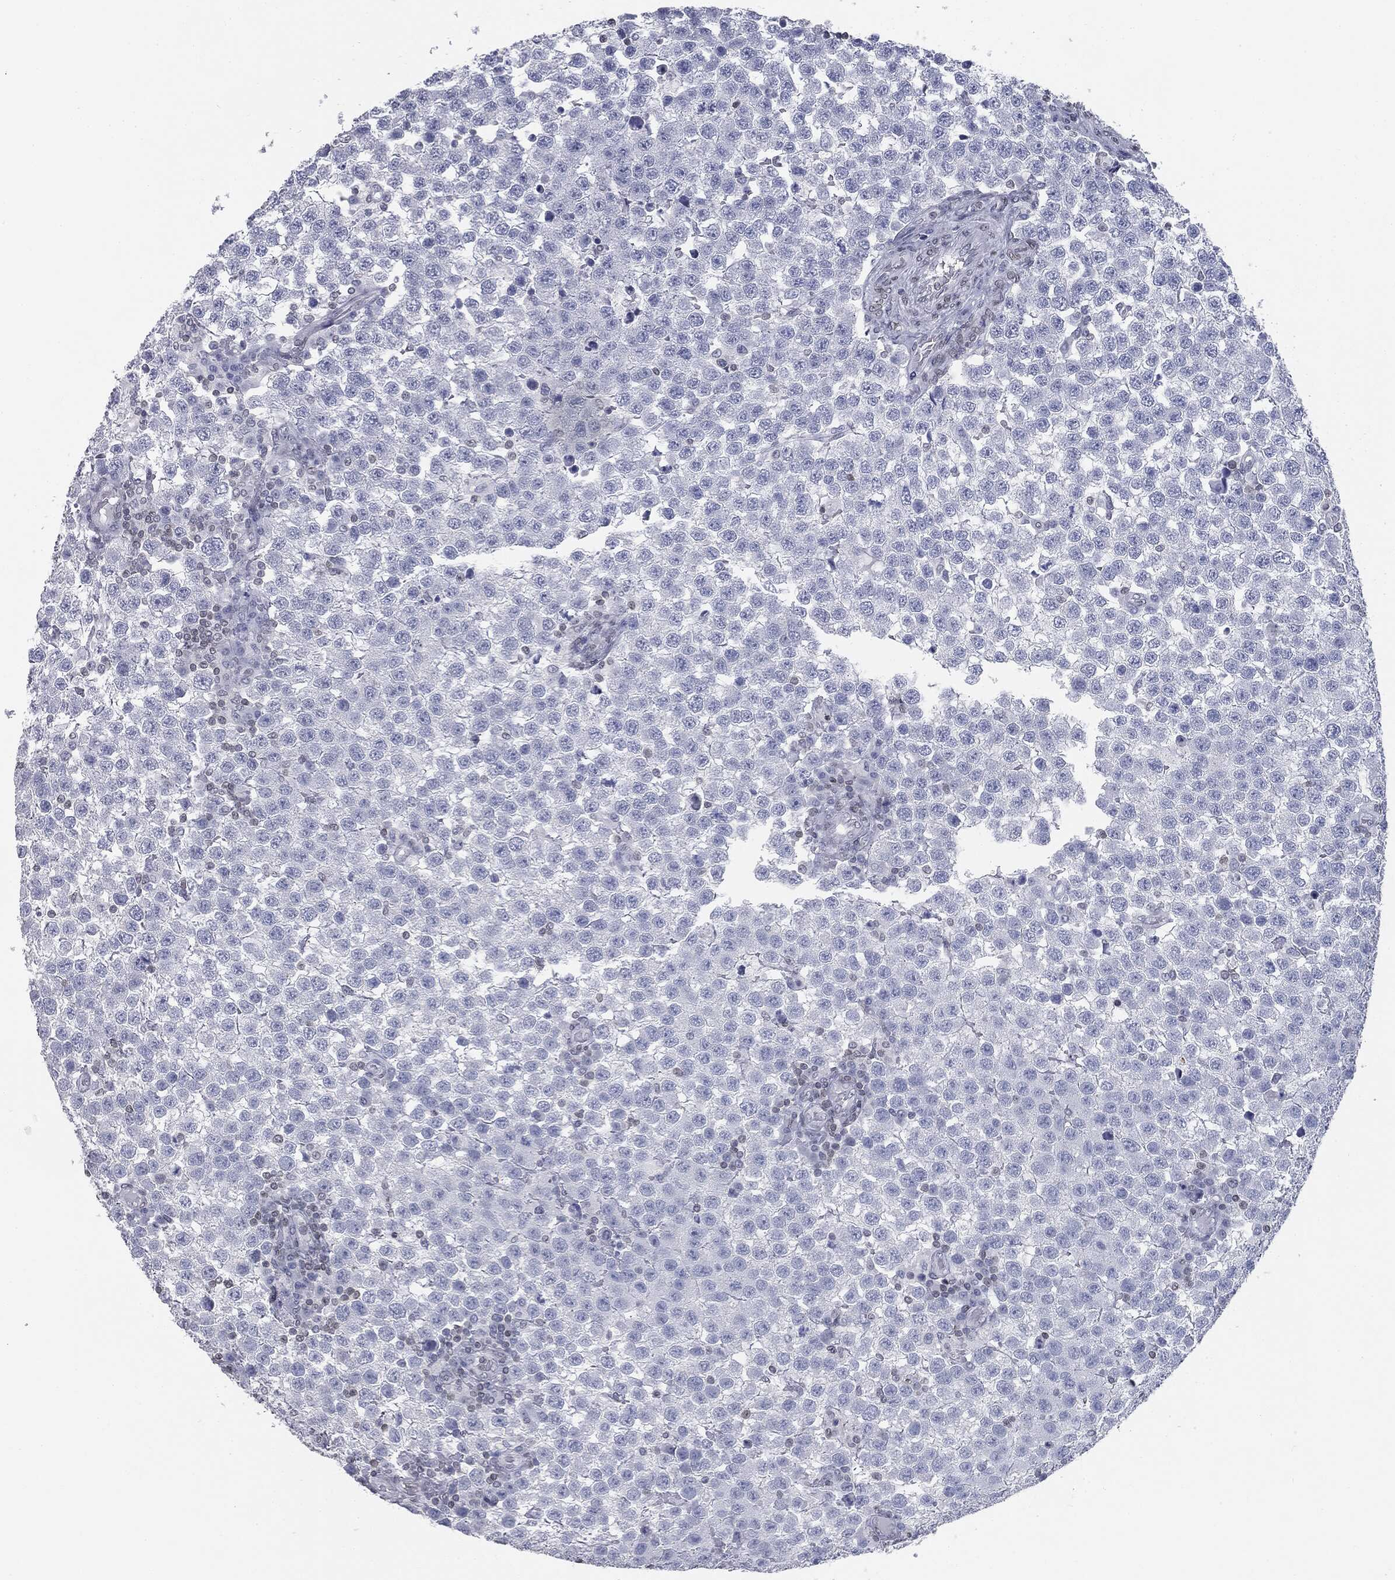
{"staining": {"intensity": "negative", "quantity": "none", "location": "none"}, "tissue": "testis cancer", "cell_type": "Tumor cells", "image_type": "cancer", "snomed": [{"axis": "morphology", "description": "Seminoma, NOS"}, {"axis": "topography", "description": "Testis"}], "caption": "IHC histopathology image of neoplastic tissue: testis cancer stained with DAB reveals no significant protein expression in tumor cells. (Stains: DAB immunohistochemistry with hematoxylin counter stain, Microscopy: brightfield microscopy at high magnification).", "gene": "ALDOB", "patient": {"sex": "male", "age": 34}}